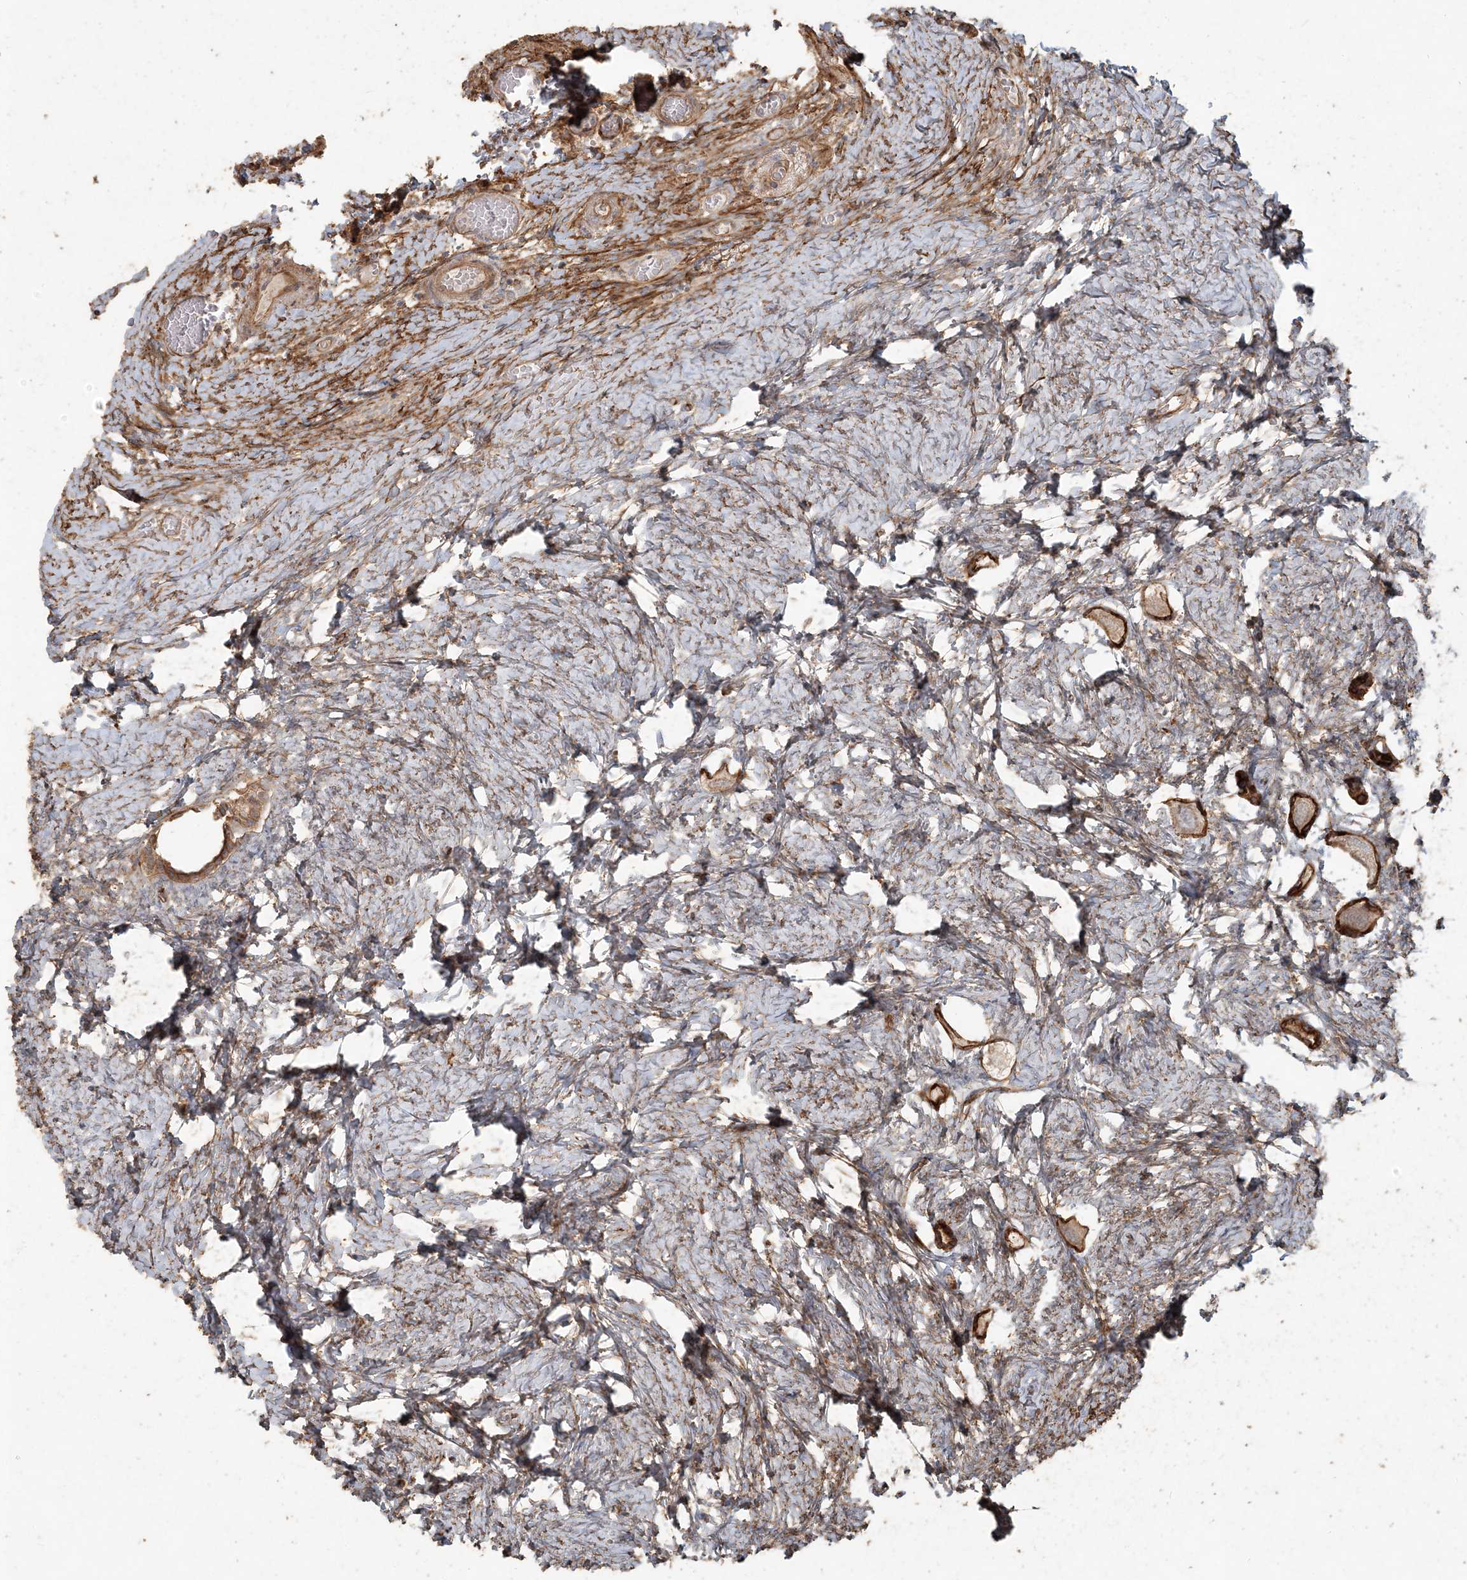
{"staining": {"intensity": "strong", "quantity": ">75%", "location": "cytoplasmic/membranous"}, "tissue": "ovary", "cell_type": "Follicle cells", "image_type": "normal", "snomed": [{"axis": "morphology", "description": "Normal tissue, NOS"}, {"axis": "topography", "description": "Ovary"}], "caption": "Immunohistochemical staining of unremarkable human ovary demonstrates strong cytoplasmic/membranous protein expression in approximately >75% of follicle cells. (brown staining indicates protein expression, while blue staining denotes nuclei).", "gene": "RNF145", "patient": {"sex": "female", "age": 27}}